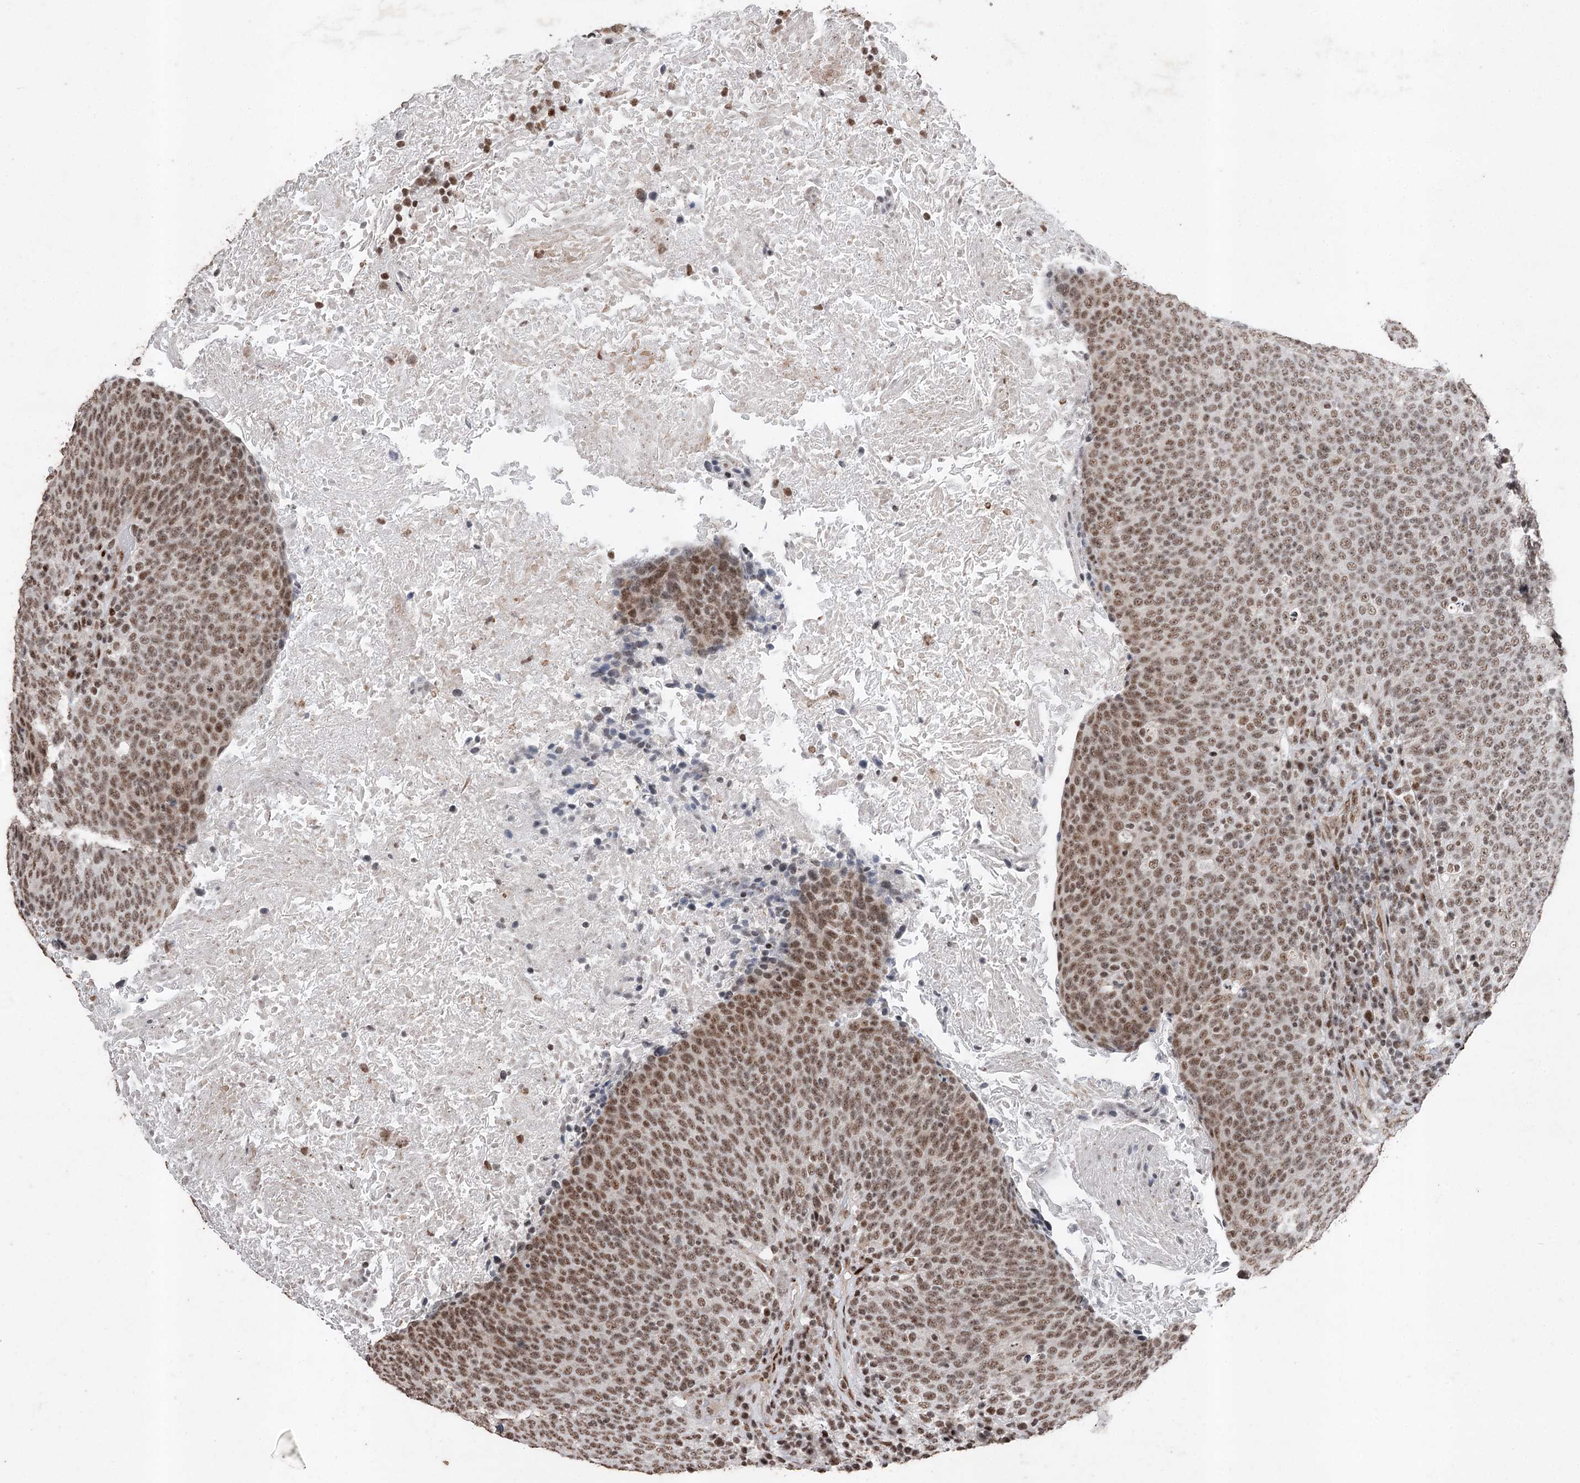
{"staining": {"intensity": "moderate", "quantity": ">75%", "location": "nuclear"}, "tissue": "head and neck cancer", "cell_type": "Tumor cells", "image_type": "cancer", "snomed": [{"axis": "morphology", "description": "Squamous cell carcinoma, NOS"}, {"axis": "morphology", "description": "Squamous cell carcinoma, metastatic, NOS"}, {"axis": "topography", "description": "Lymph node"}, {"axis": "topography", "description": "Head-Neck"}], "caption": "Protein expression analysis of head and neck cancer (squamous cell carcinoma) shows moderate nuclear staining in about >75% of tumor cells.", "gene": "PDCD4", "patient": {"sex": "male", "age": 62}}